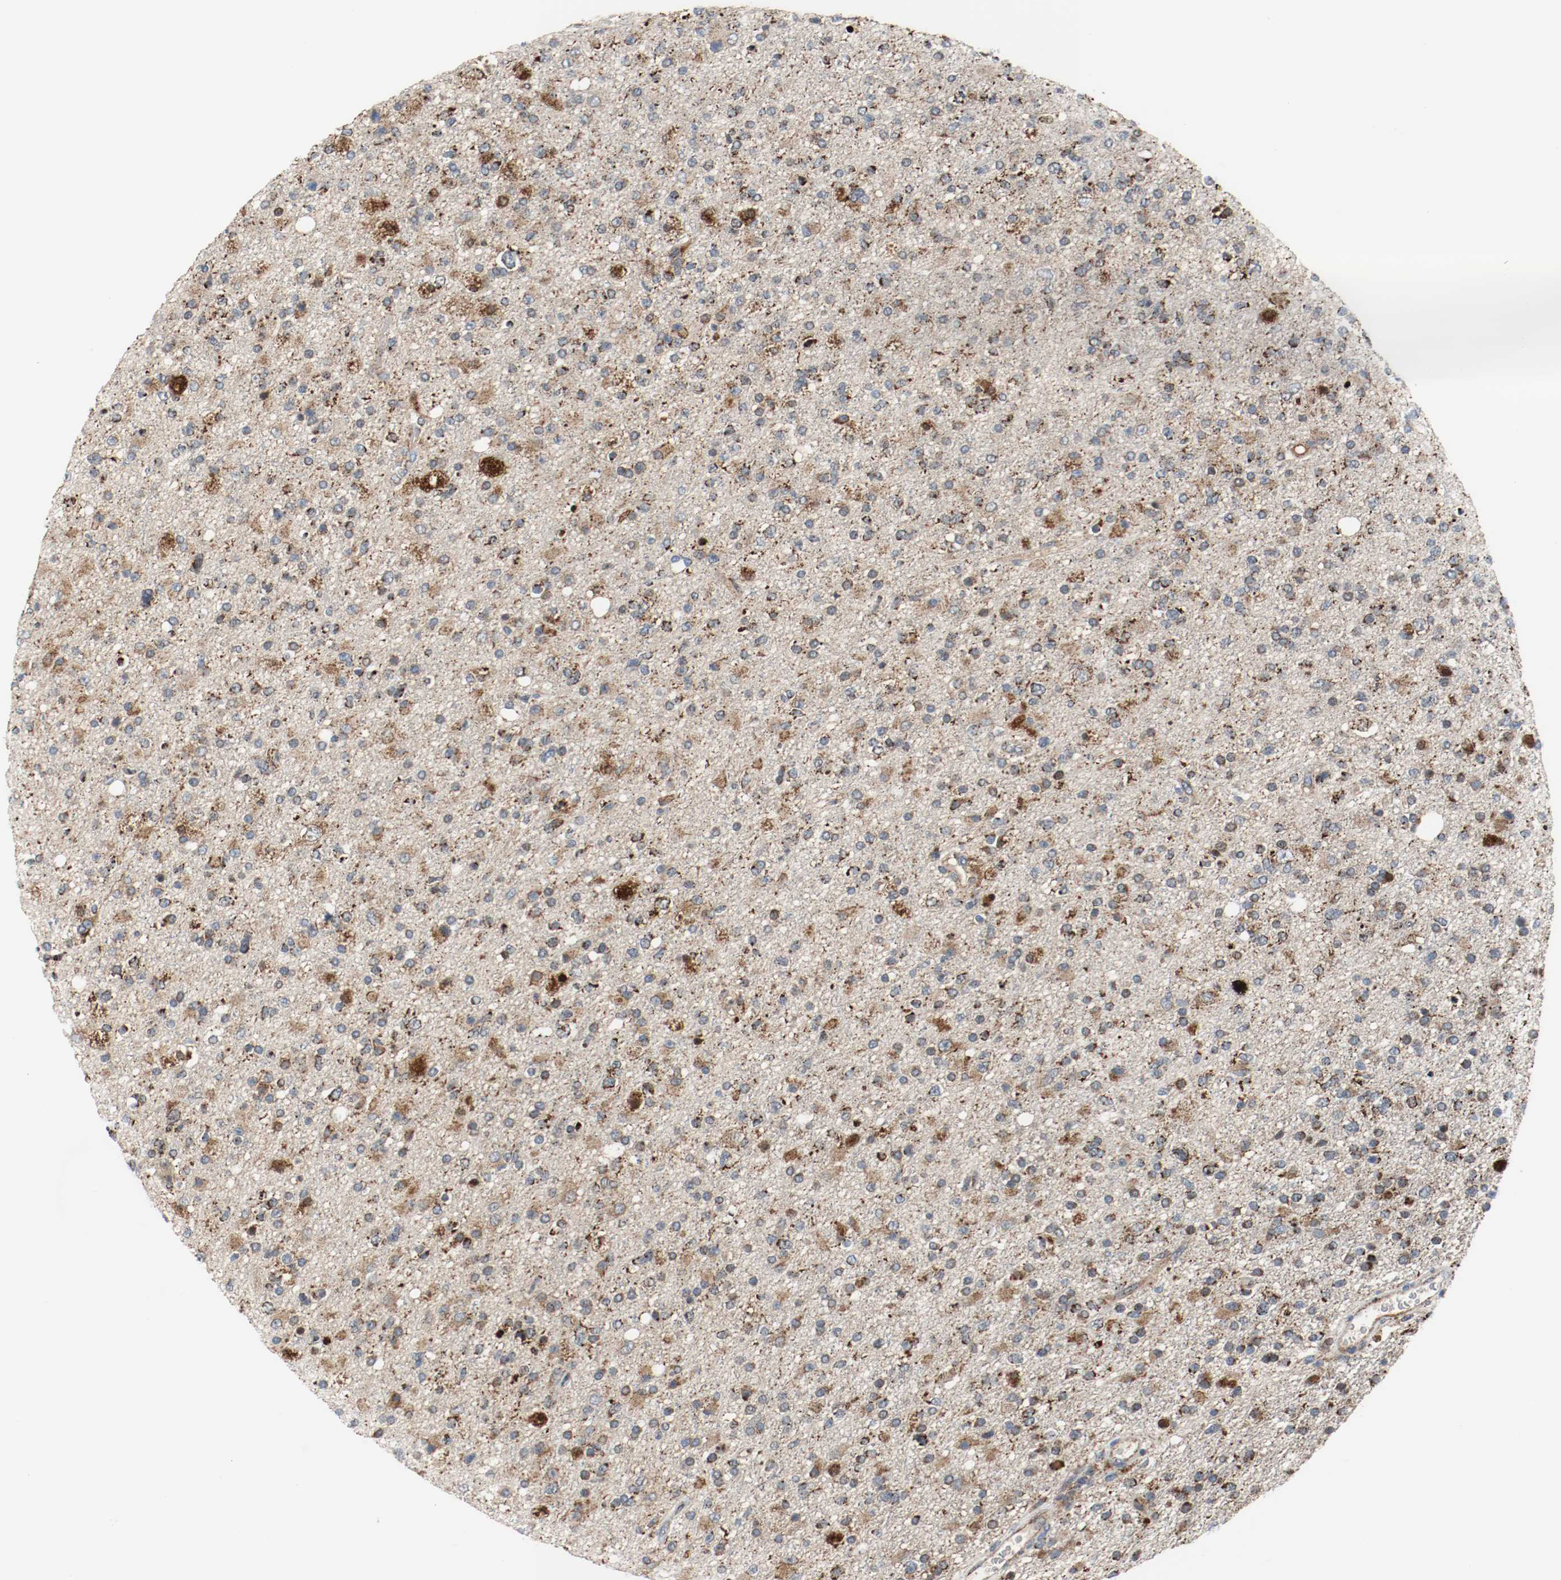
{"staining": {"intensity": "moderate", "quantity": ">75%", "location": "cytoplasmic/membranous"}, "tissue": "glioma", "cell_type": "Tumor cells", "image_type": "cancer", "snomed": [{"axis": "morphology", "description": "Glioma, malignant, High grade"}, {"axis": "topography", "description": "Brain"}], "caption": "Malignant high-grade glioma tissue shows moderate cytoplasmic/membranous expression in about >75% of tumor cells", "gene": "TXNRD1", "patient": {"sex": "male", "age": 33}}